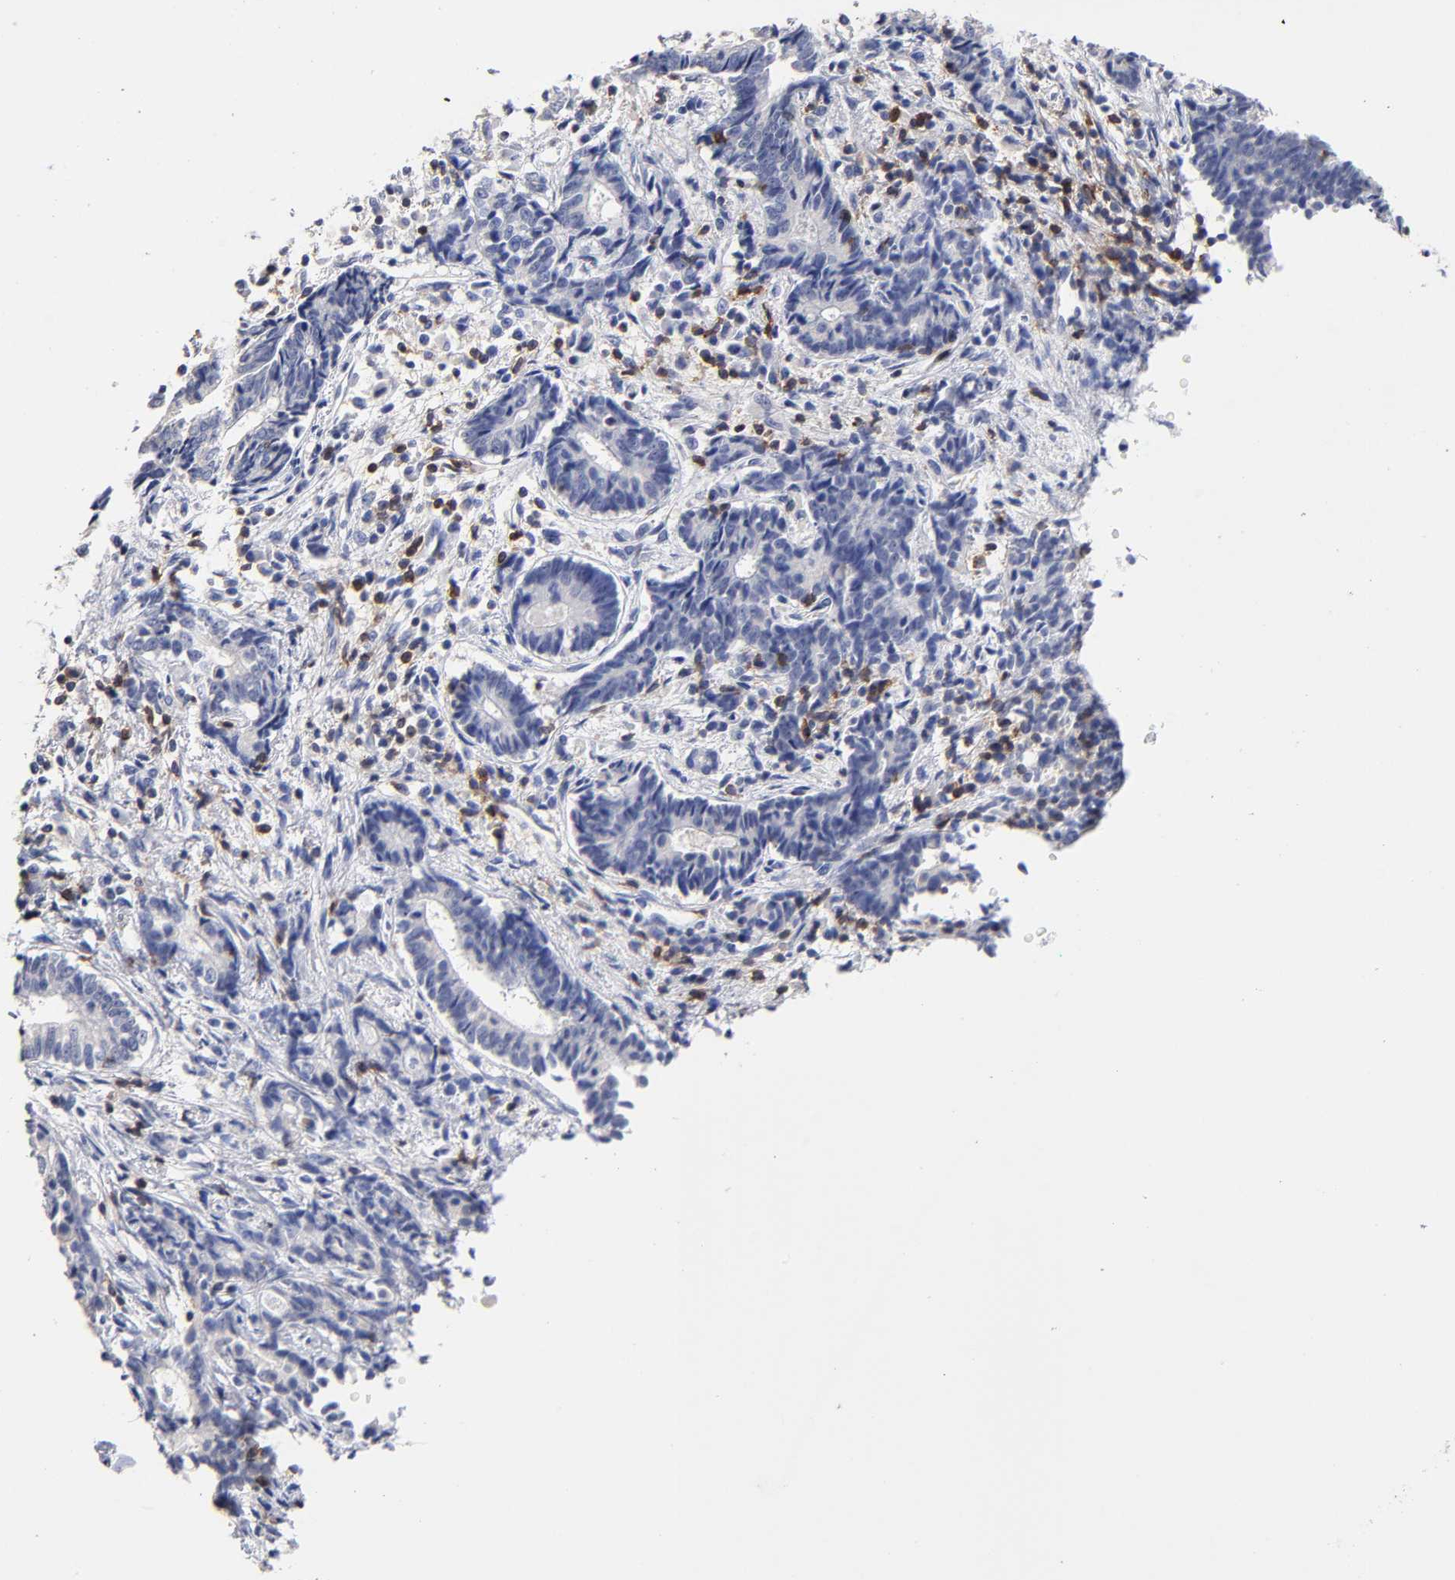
{"staining": {"intensity": "negative", "quantity": "none", "location": "none"}, "tissue": "liver cancer", "cell_type": "Tumor cells", "image_type": "cancer", "snomed": [{"axis": "morphology", "description": "Cholangiocarcinoma"}, {"axis": "topography", "description": "Liver"}], "caption": "This is a histopathology image of immunohistochemistry staining of cholangiocarcinoma (liver), which shows no staining in tumor cells. (Immunohistochemistry (ihc), brightfield microscopy, high magnification).", "gene": "TRAT1", "patient": {"sex": "male", "age": 57}}